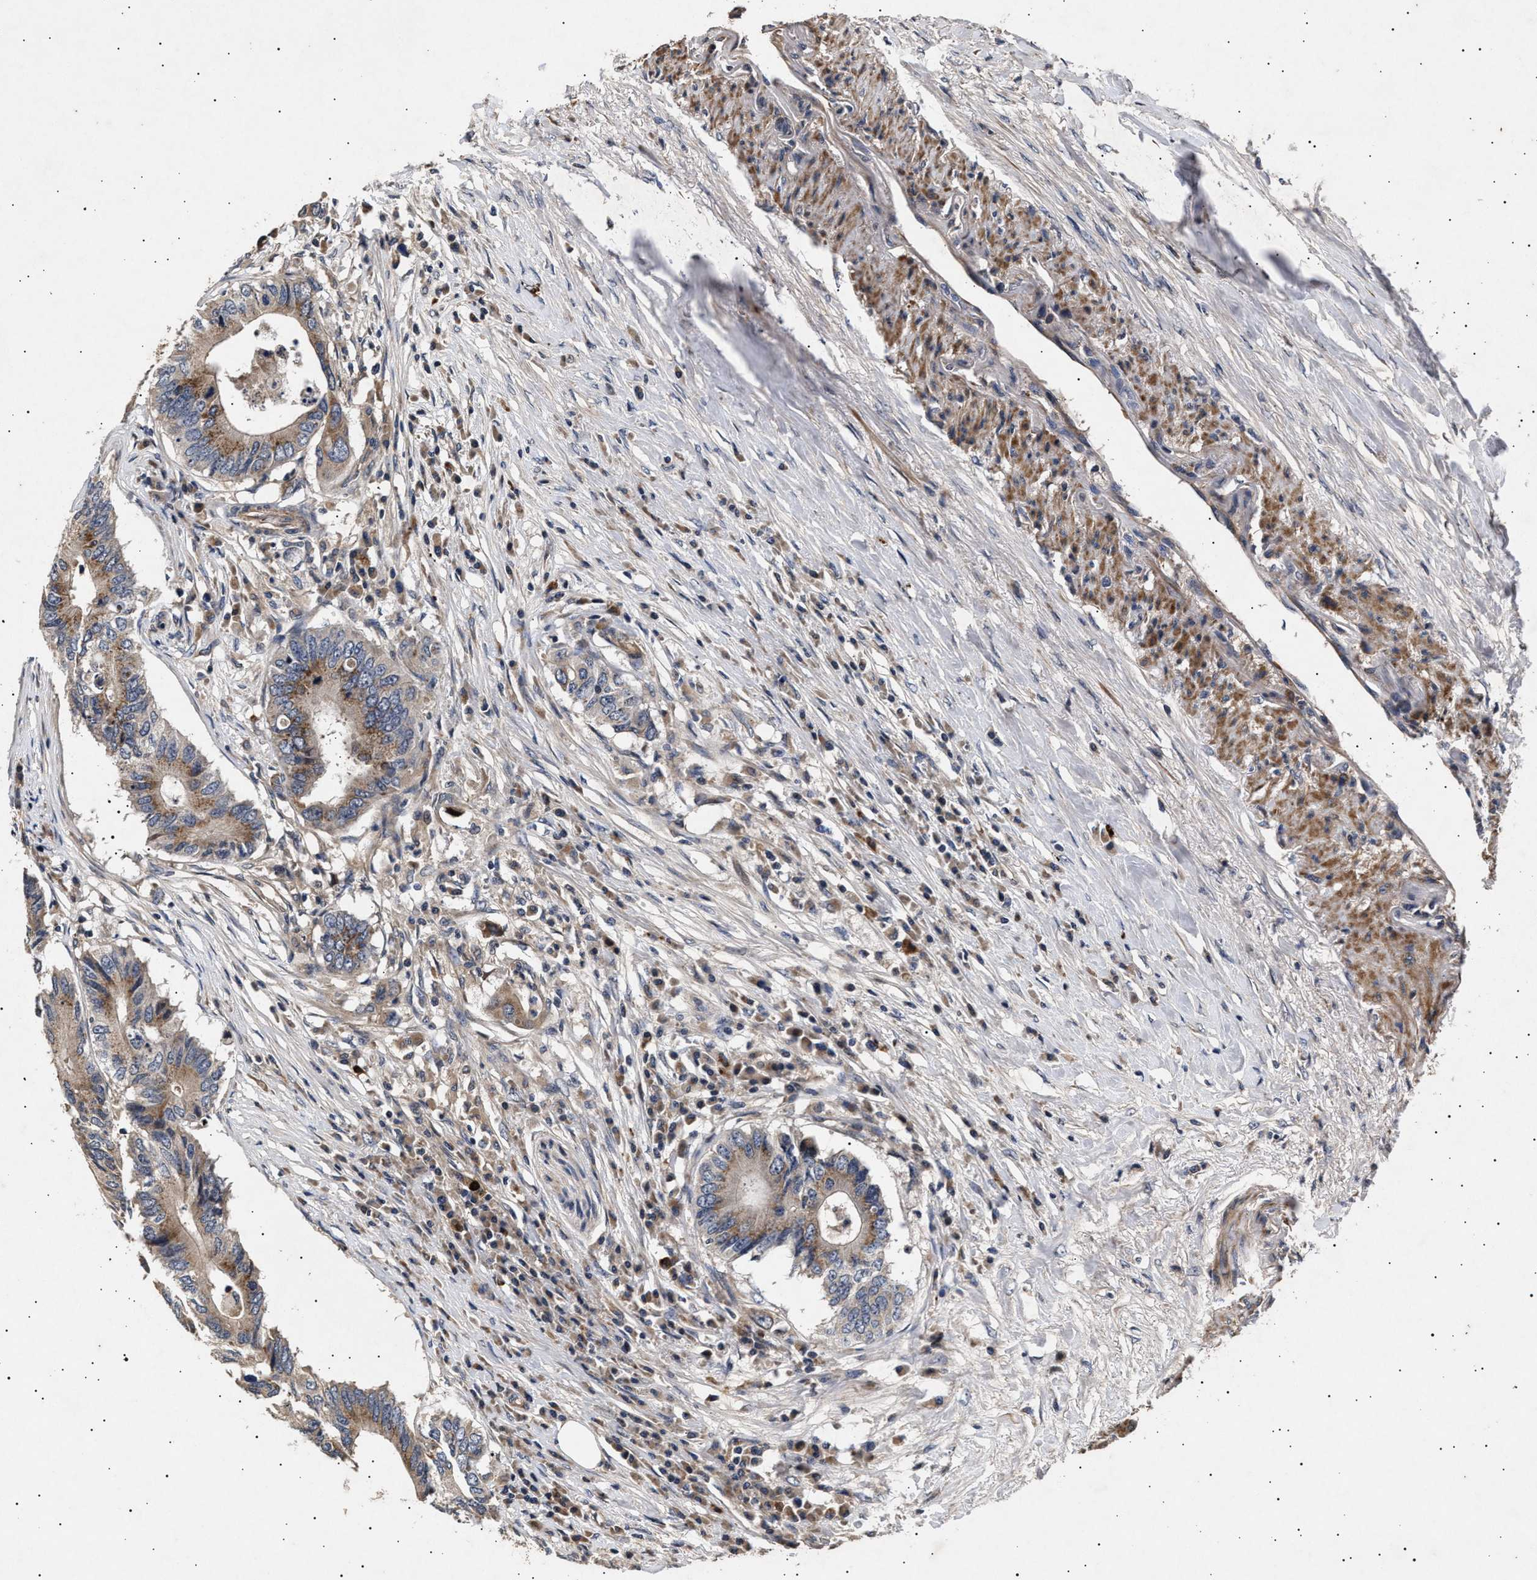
{"staining": {"intensity": "moderate", "quantity": ">75%", "location": "cytoplasmic/membranous"}, "tissue": "colorectal cancer", "cell_type": "Tumor cells", "image_type": "cancer", "snomed": [{"axis": "morphology", "description": "Adenocarcinoma, NOS"}, {"axis": "topography", "description": "Colon"}], "caption": "Brown immunohistochemical staining in human colorectal adenocarcinoma displays moderate cytoplasmic/membranous expression in approximately >75% of tumor cells.", "gene": "ITGB5", "patient": {"sex": "male", "age": 71}}